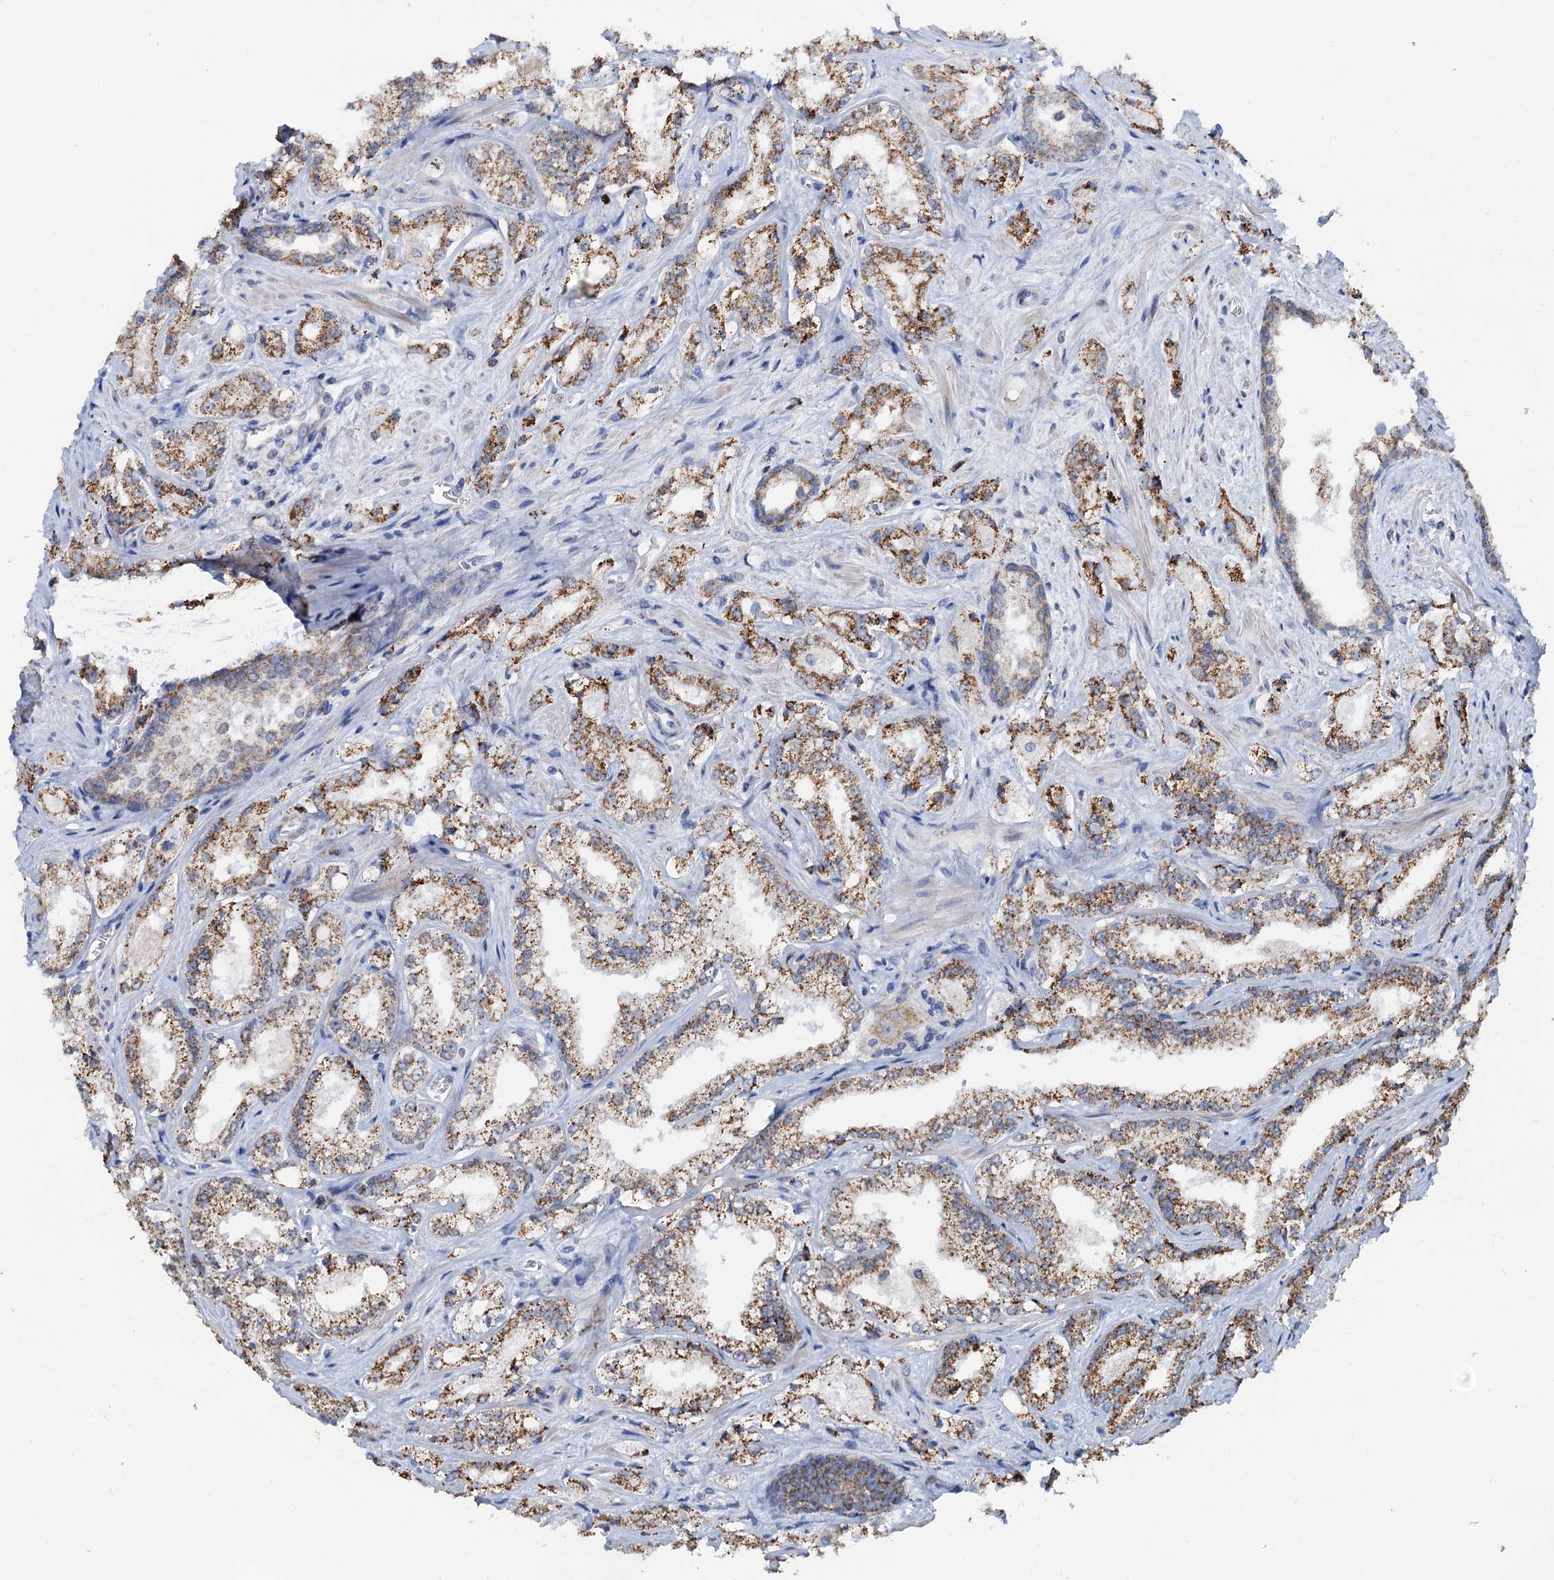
{"staining": {"intensity": "moderate", "quantity": ">75%", "location": "cytoplasmic/membranous"}, "tissue": "prostate cancer", "cell_type": "Tumor cells", "image_type": "cancer", "snomed": [{"axis": "morphology", "description": "Adenocarcinoma, Low grade"}, {"axis": "topography", "description": "Prostate"}], "caption": "High-magnification brightfield microscopy of prostate cancer (adenocarcinoma (low-grade)) stained with DAB (brown) and counterstained with hematoxylin (blue). tumor cells exhibit moderate cytoplasmic/membranous staining is seen in about>75% of cells.", "gene": "C2CD3", "patient": {"sex": "male", "age": 47}}